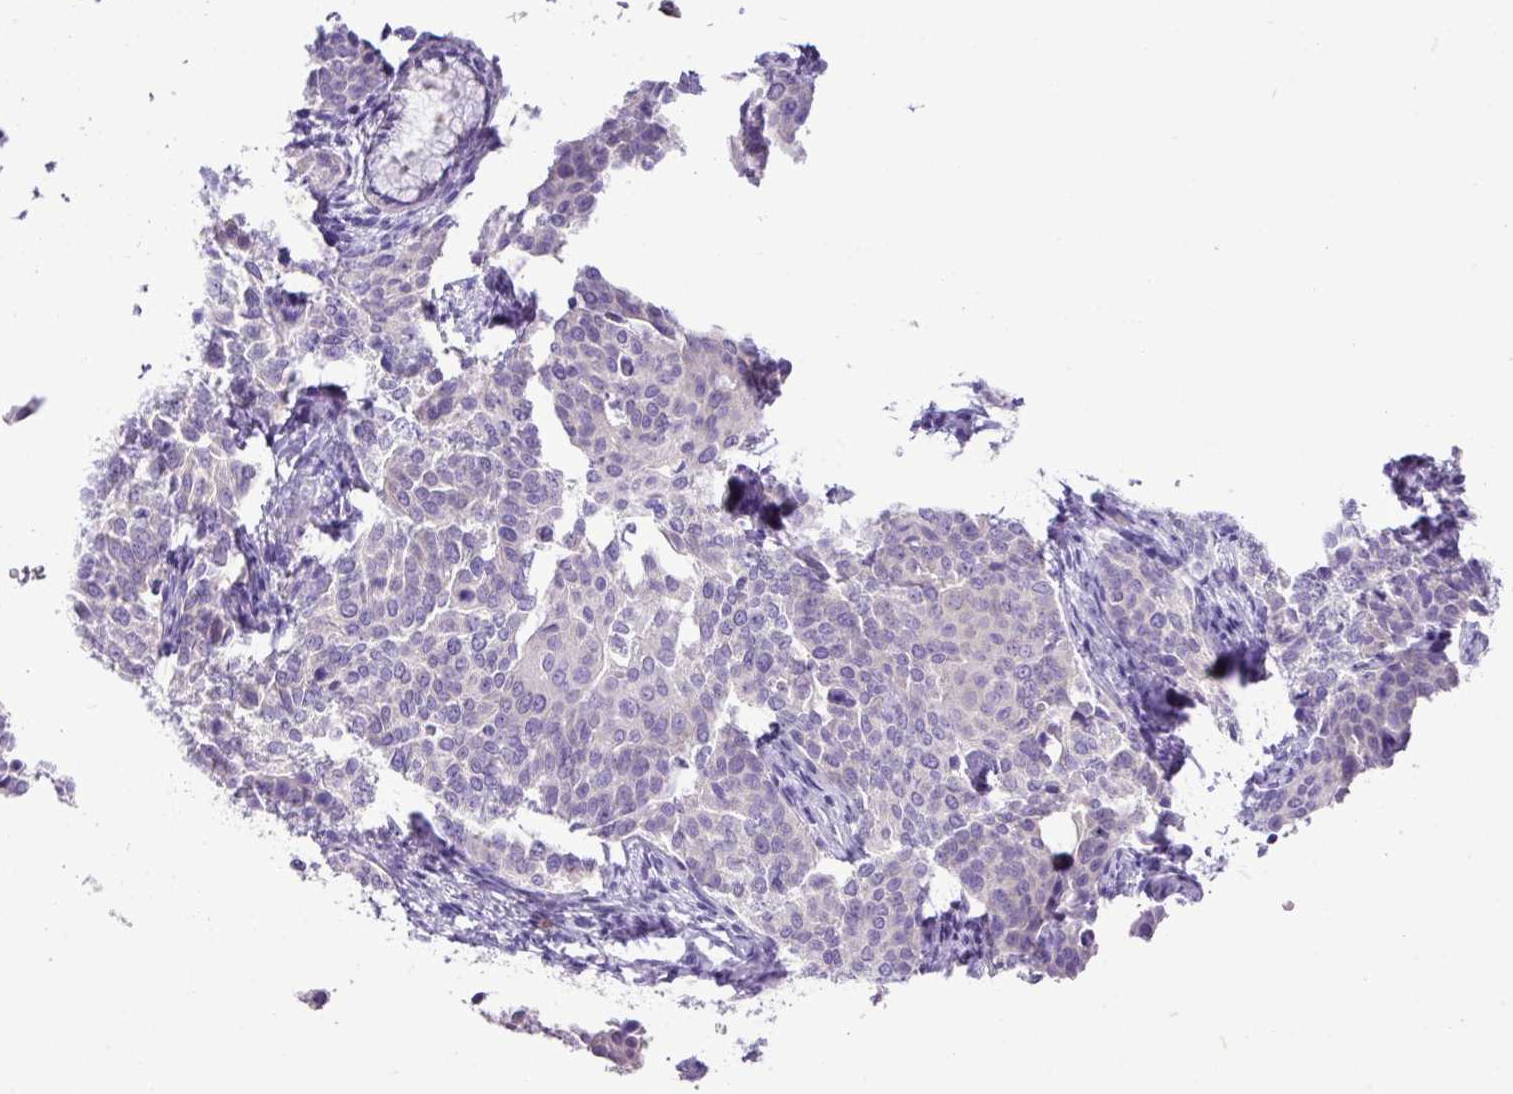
{"staining": {"intensity": "negative", "quantity": "none", "location": "none"}, "tissue": "cervical cancer", "cell_type": "Tumor cells", "image_type": "cancer", "snomed": [{"axis": "morphology", "description": "Squamous cell carcinoma, NOS"}, {"axis": "topography", "description": "Cervix"}], "caption": "Cervical cancer was stained to show a protein in brown. There is no significant positivity in tumor cells. Nuclei are stained in blue.", "gene": "ZSCAN5A", "patient": {"sex": "female", "age": 44}}